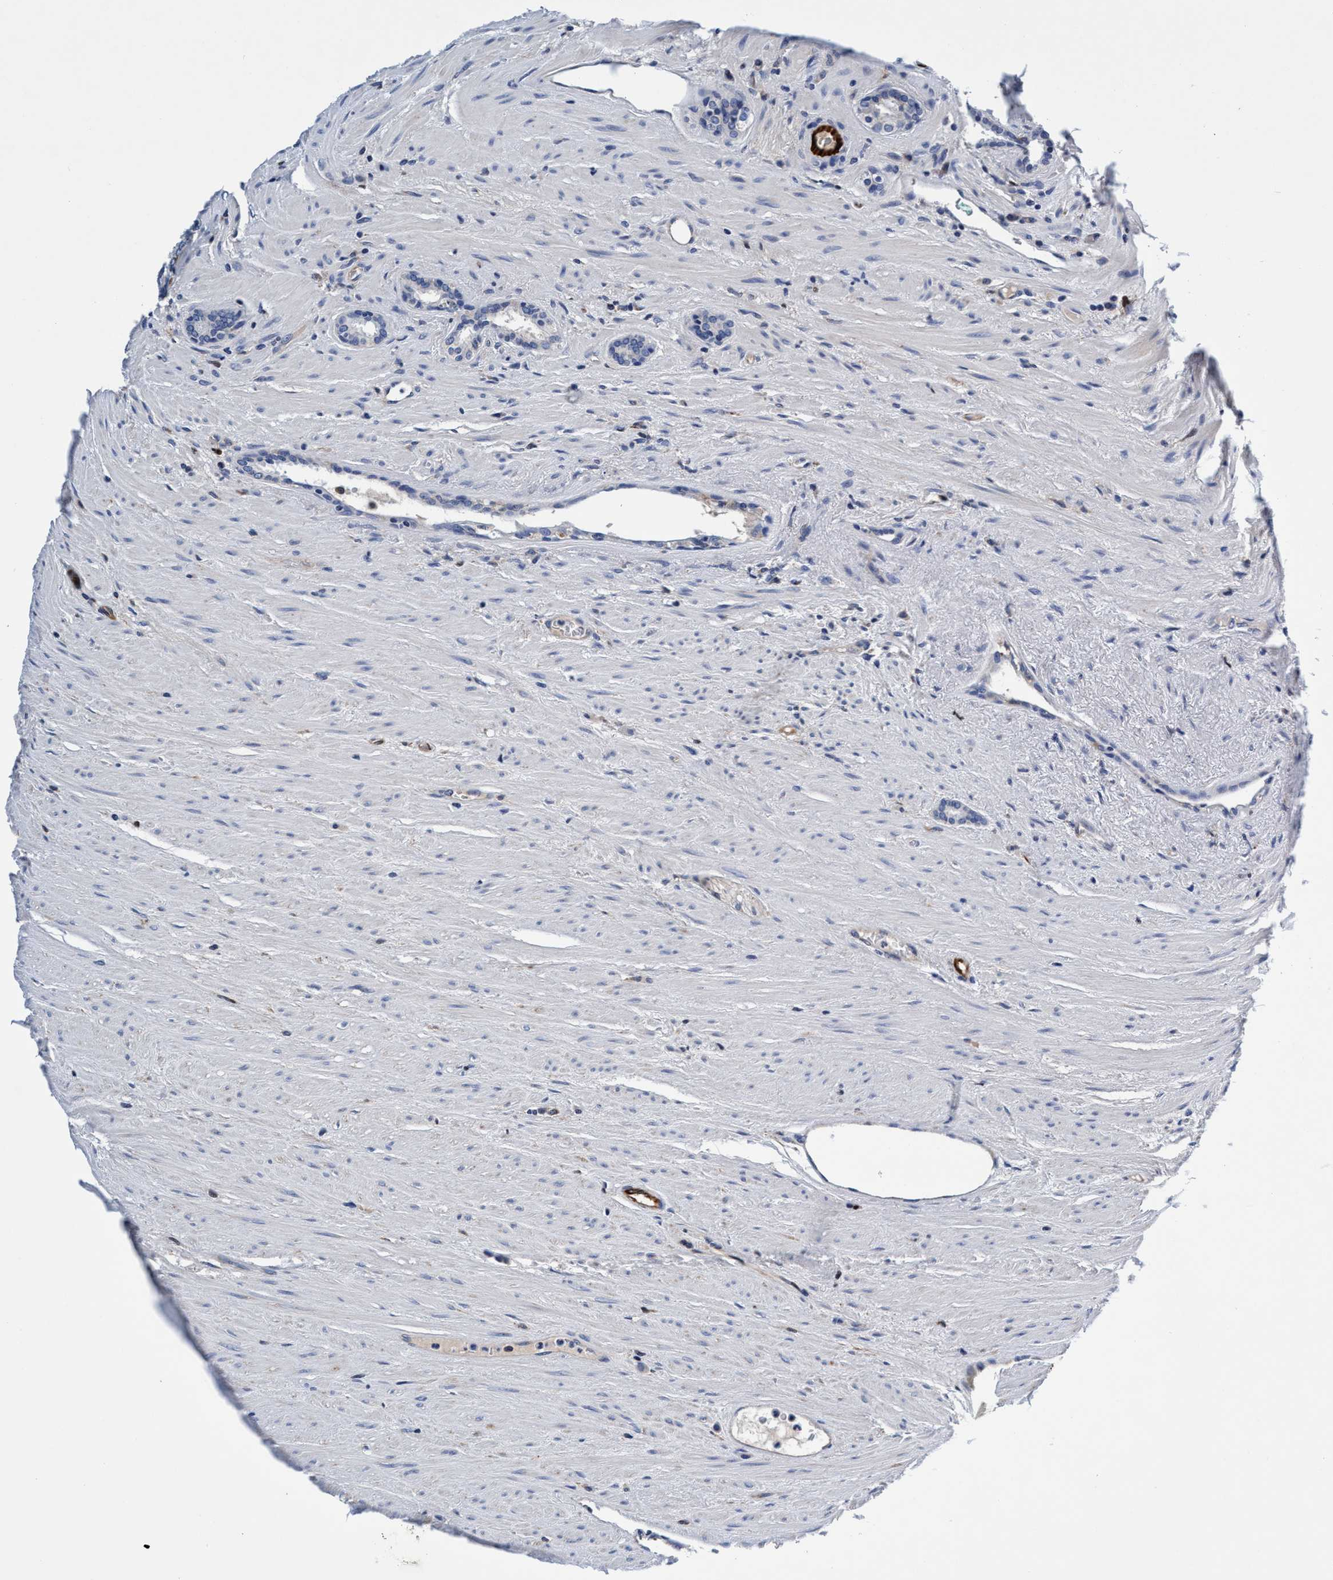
{"staining": {"intensity": "negative", "quantity": "none", "location": "none"}, "tissue": "prostate cancer", "cell_type": "Tumor cells", "image_type": "cancer", "snomed": [{"axis": "morphology", "description": "Adenocarcinoma, High grade"}, {"axis": "topography", "description": "Prostate"}], "caption": "The IHC photomicrograph has no significant staining in tumor cells of prostate adenocarcinoma (high-grade) tissue.", "gene": "UBALD2", "patient": {"sex": "male", "age": 71}}